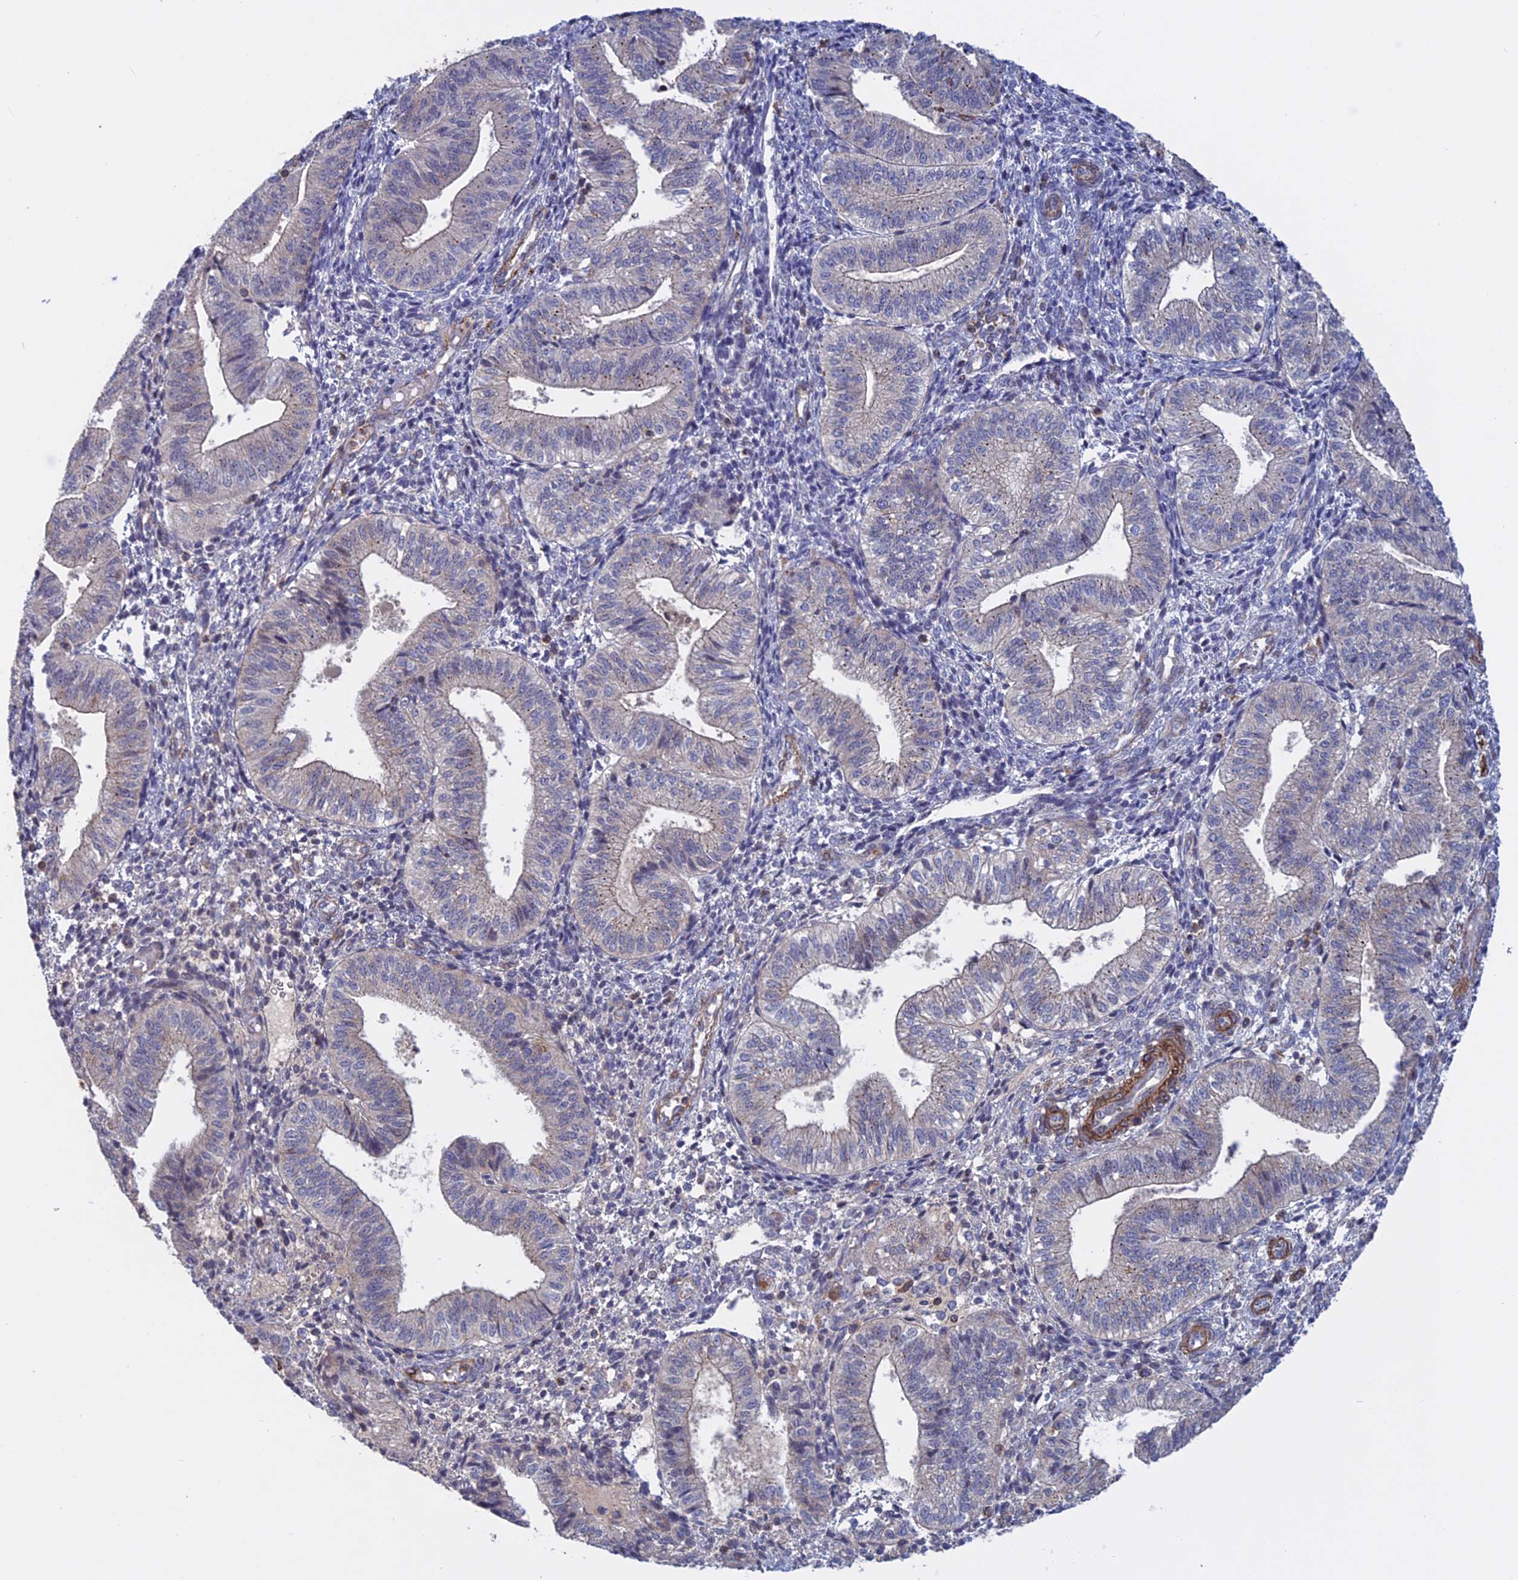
{"staining": {"intensity": "negative", "quantity": "none", "location": "none"}, "tissue": "endometrium", "cell_type": "Cells in endometrial stroma", "image_type": "normal", "snomed": [{"axis": "morphology", "description": "Normal tissue, NOS"}, {"axis": "topography", "description": "Endometrium"}], "caption": "Immunohistochemical staining of unremarkable human endometrium demonstrates no significant staining in cells in endometrial stroma. Nuclei are stained in blue.", "gene": "LYPD5", "patient": {"sex": "female", "age": 34}}